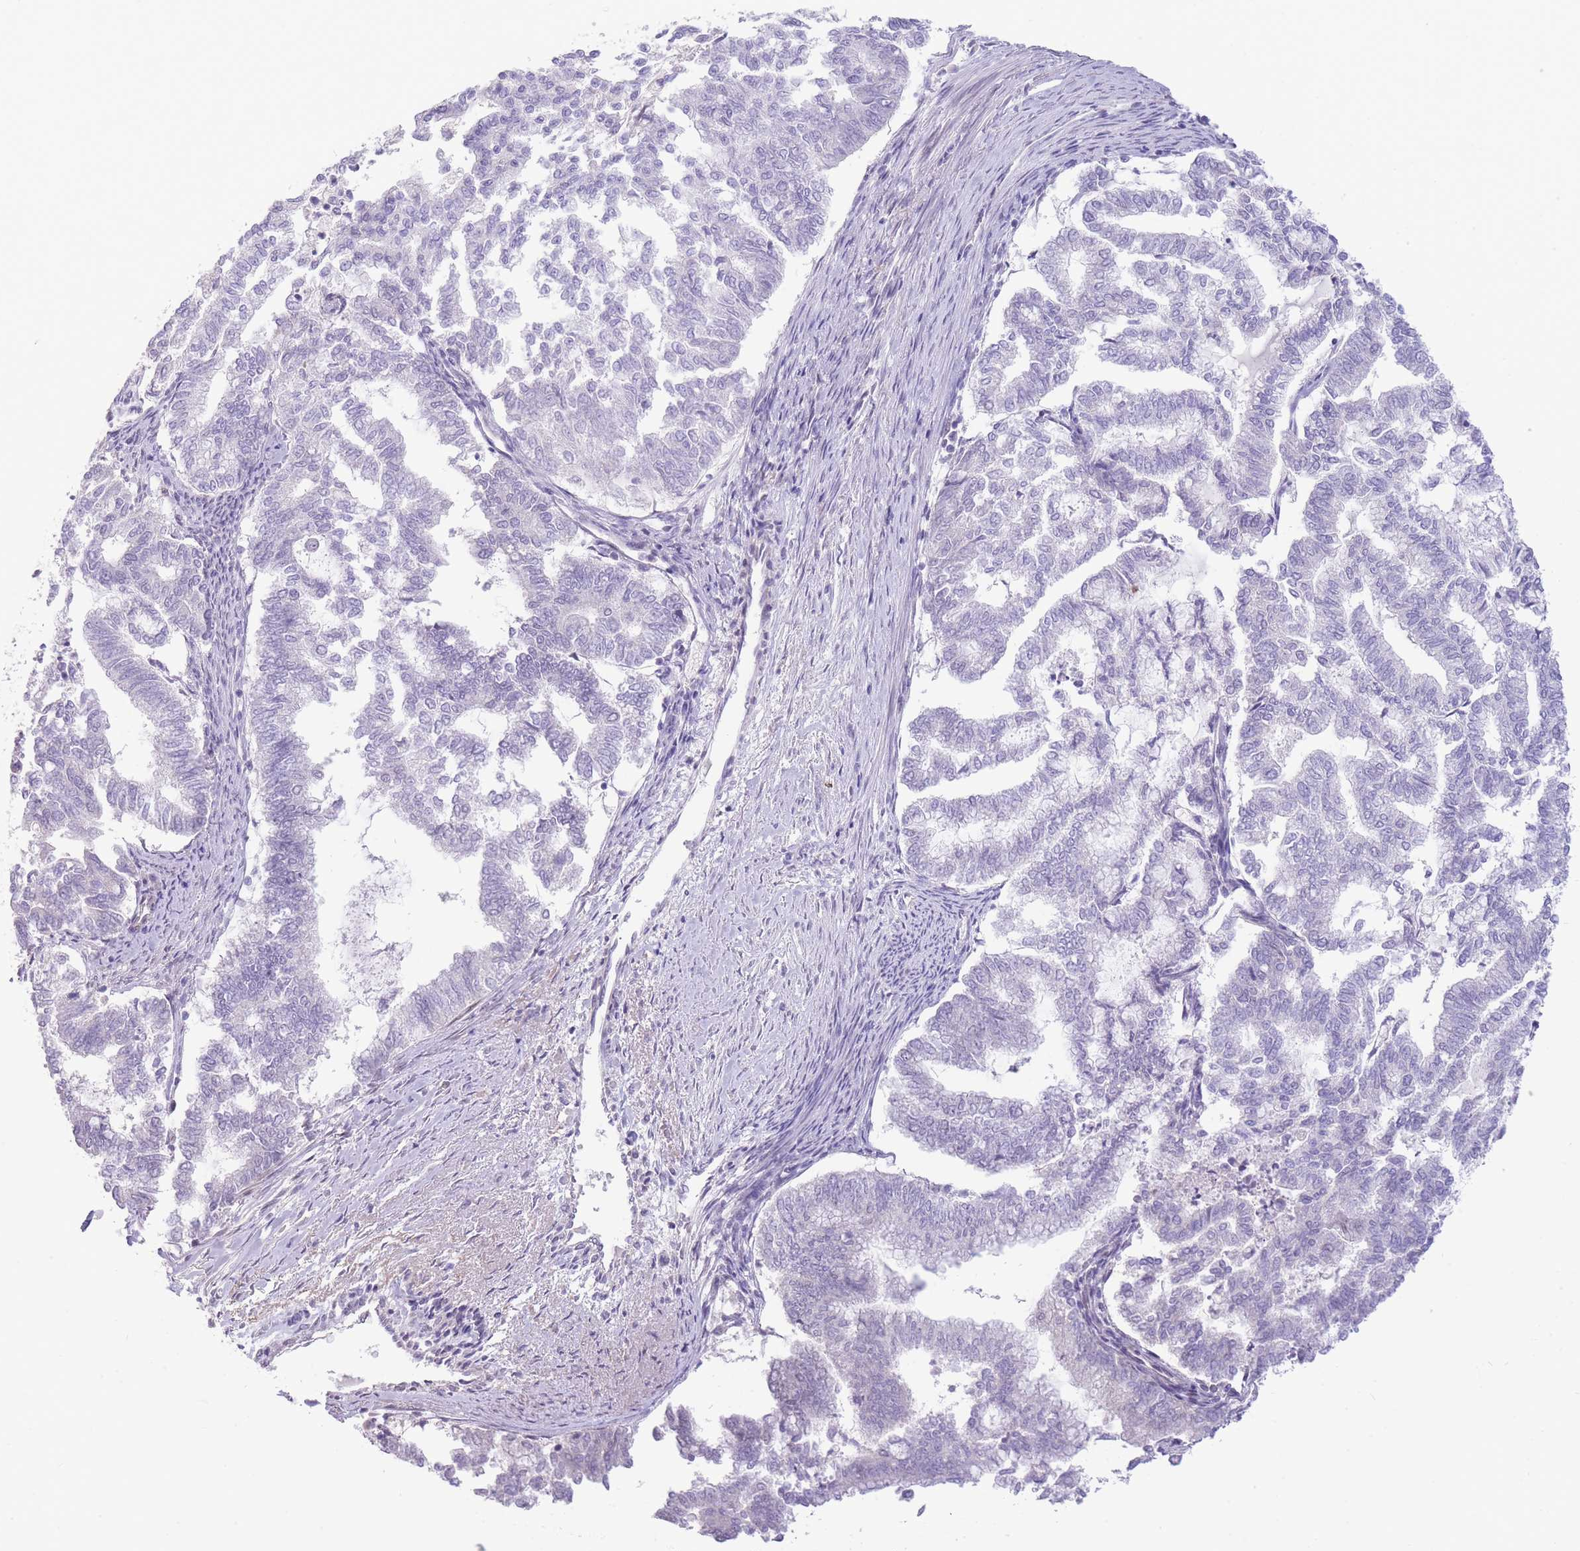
{"staining": {"intensity": "negative", "quantity": "none", "location": "none"}, "tissue": "endometrial cancer", "cell_type": "Tumor cells", "image_type": "cancer", "snomed": [{"axis": "morphology", "description": "Adenocarcinoma, NOS"}, {"axis": "topography", "description": "Endometrium"}], "caption": "Tumor cells are negative for brown protein staining in endometrial adenocarcinoma.", "gene": "FBXO46", "patient": {"sex": "female", "age": 79}}